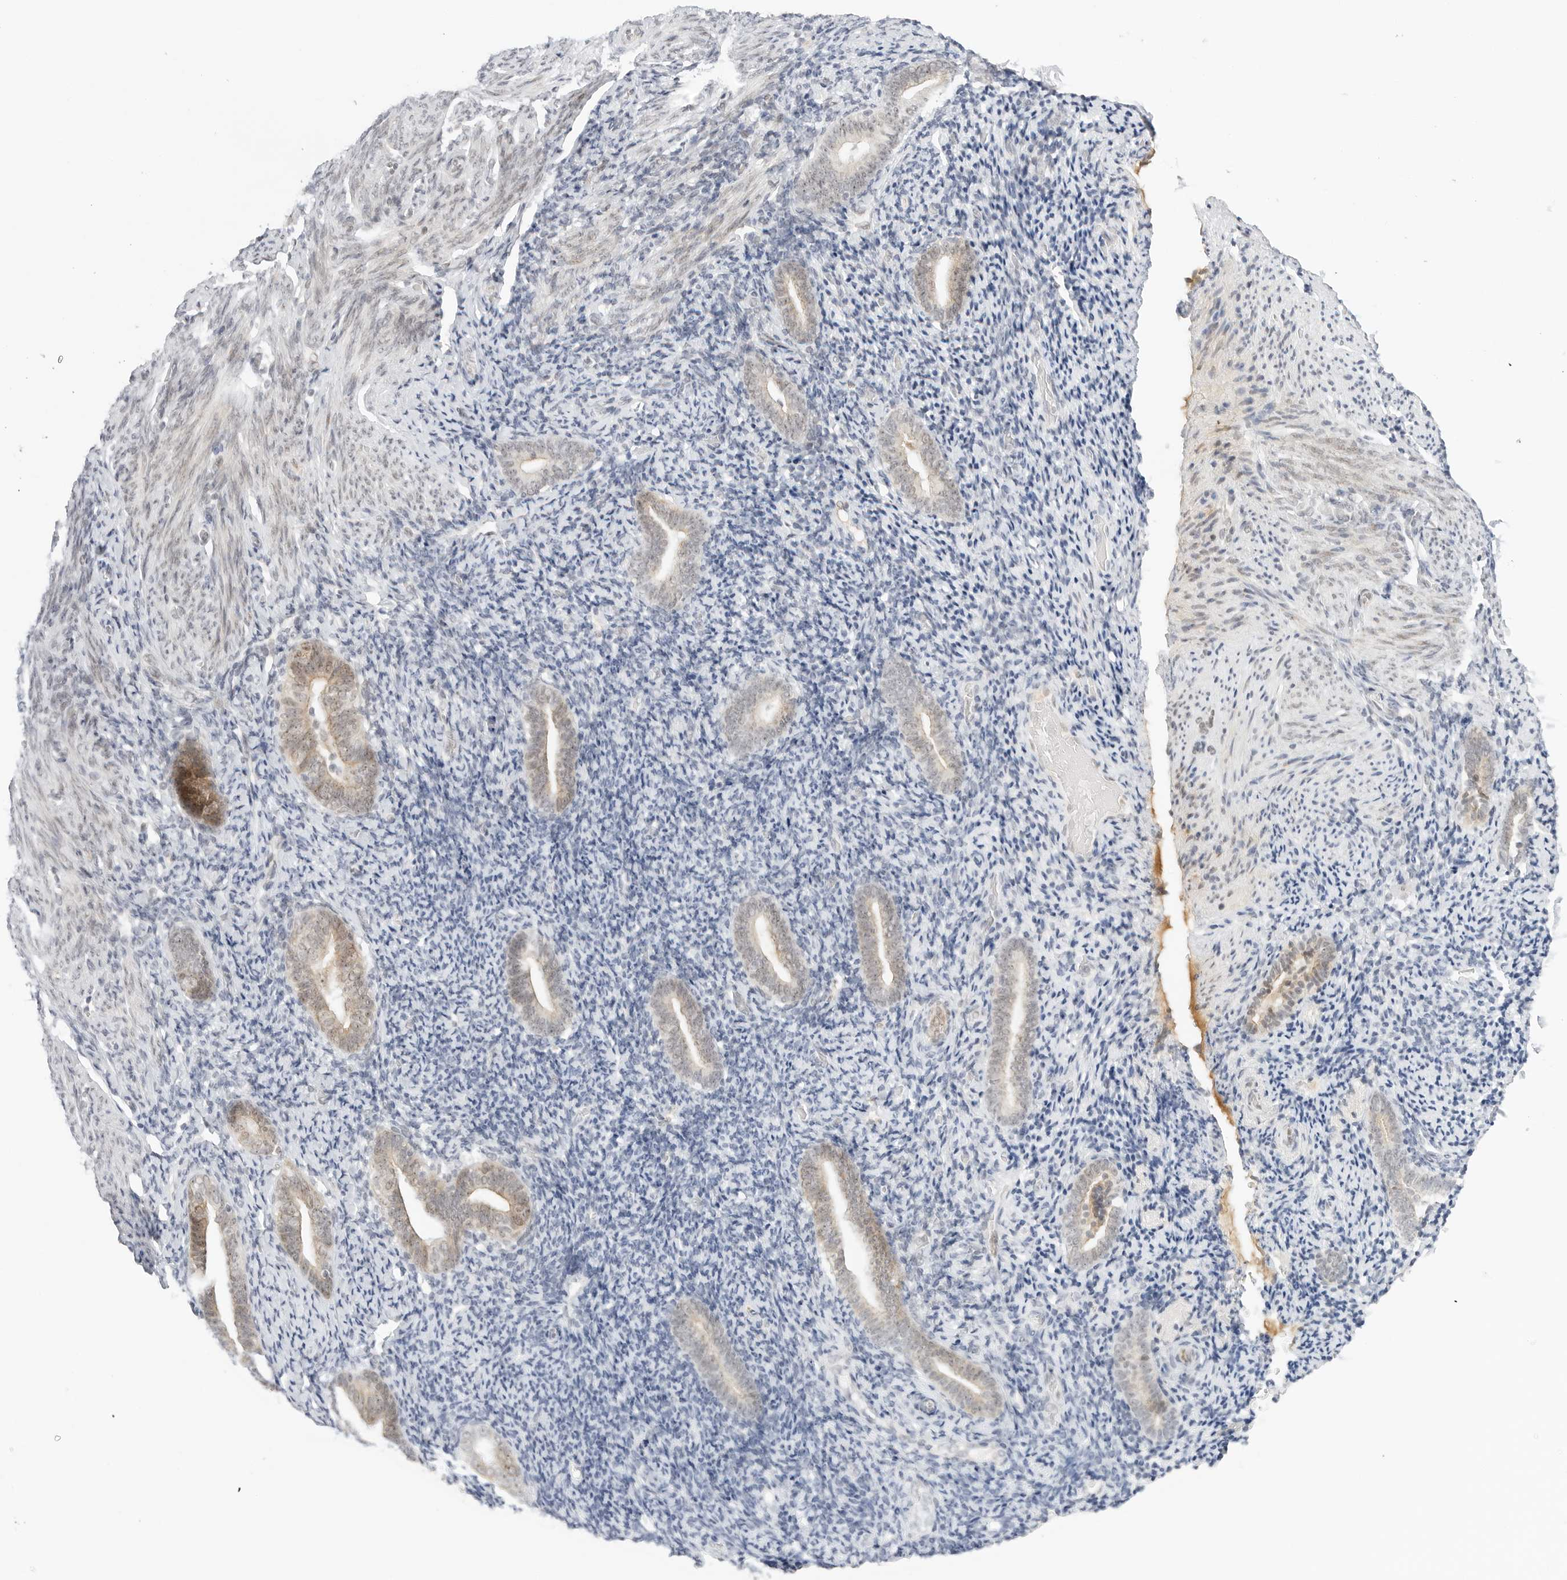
{"staining": {"intensity": "negative", "quantity": "none", "location": "none"}, "tissue": "endometrium", "cell_type": "Cells in endometrial stroma", "image_type": "normal", "snomed": [{"axis": "morphology", "description": "Normal tissue, NOS"}, {"axis": "topography", "description": "Endometrium"}], "caption": "High magnification brightfield microscopy of normal endometrium stained with DAB (3,3'-diaminobenzidine) (brown) and counterstained with hematoxylin (blue): cells in endometrial stroma show no significant positivity. The staining was performed using DAB (3,3'-diaminobenzidine) to visualize the protein expression in brown, while the nuclei were stained in blue with hematoxylin (Magnification: 20x).", "gene": "HIPK3", "patient": {"sex": "female", "age": 51}}